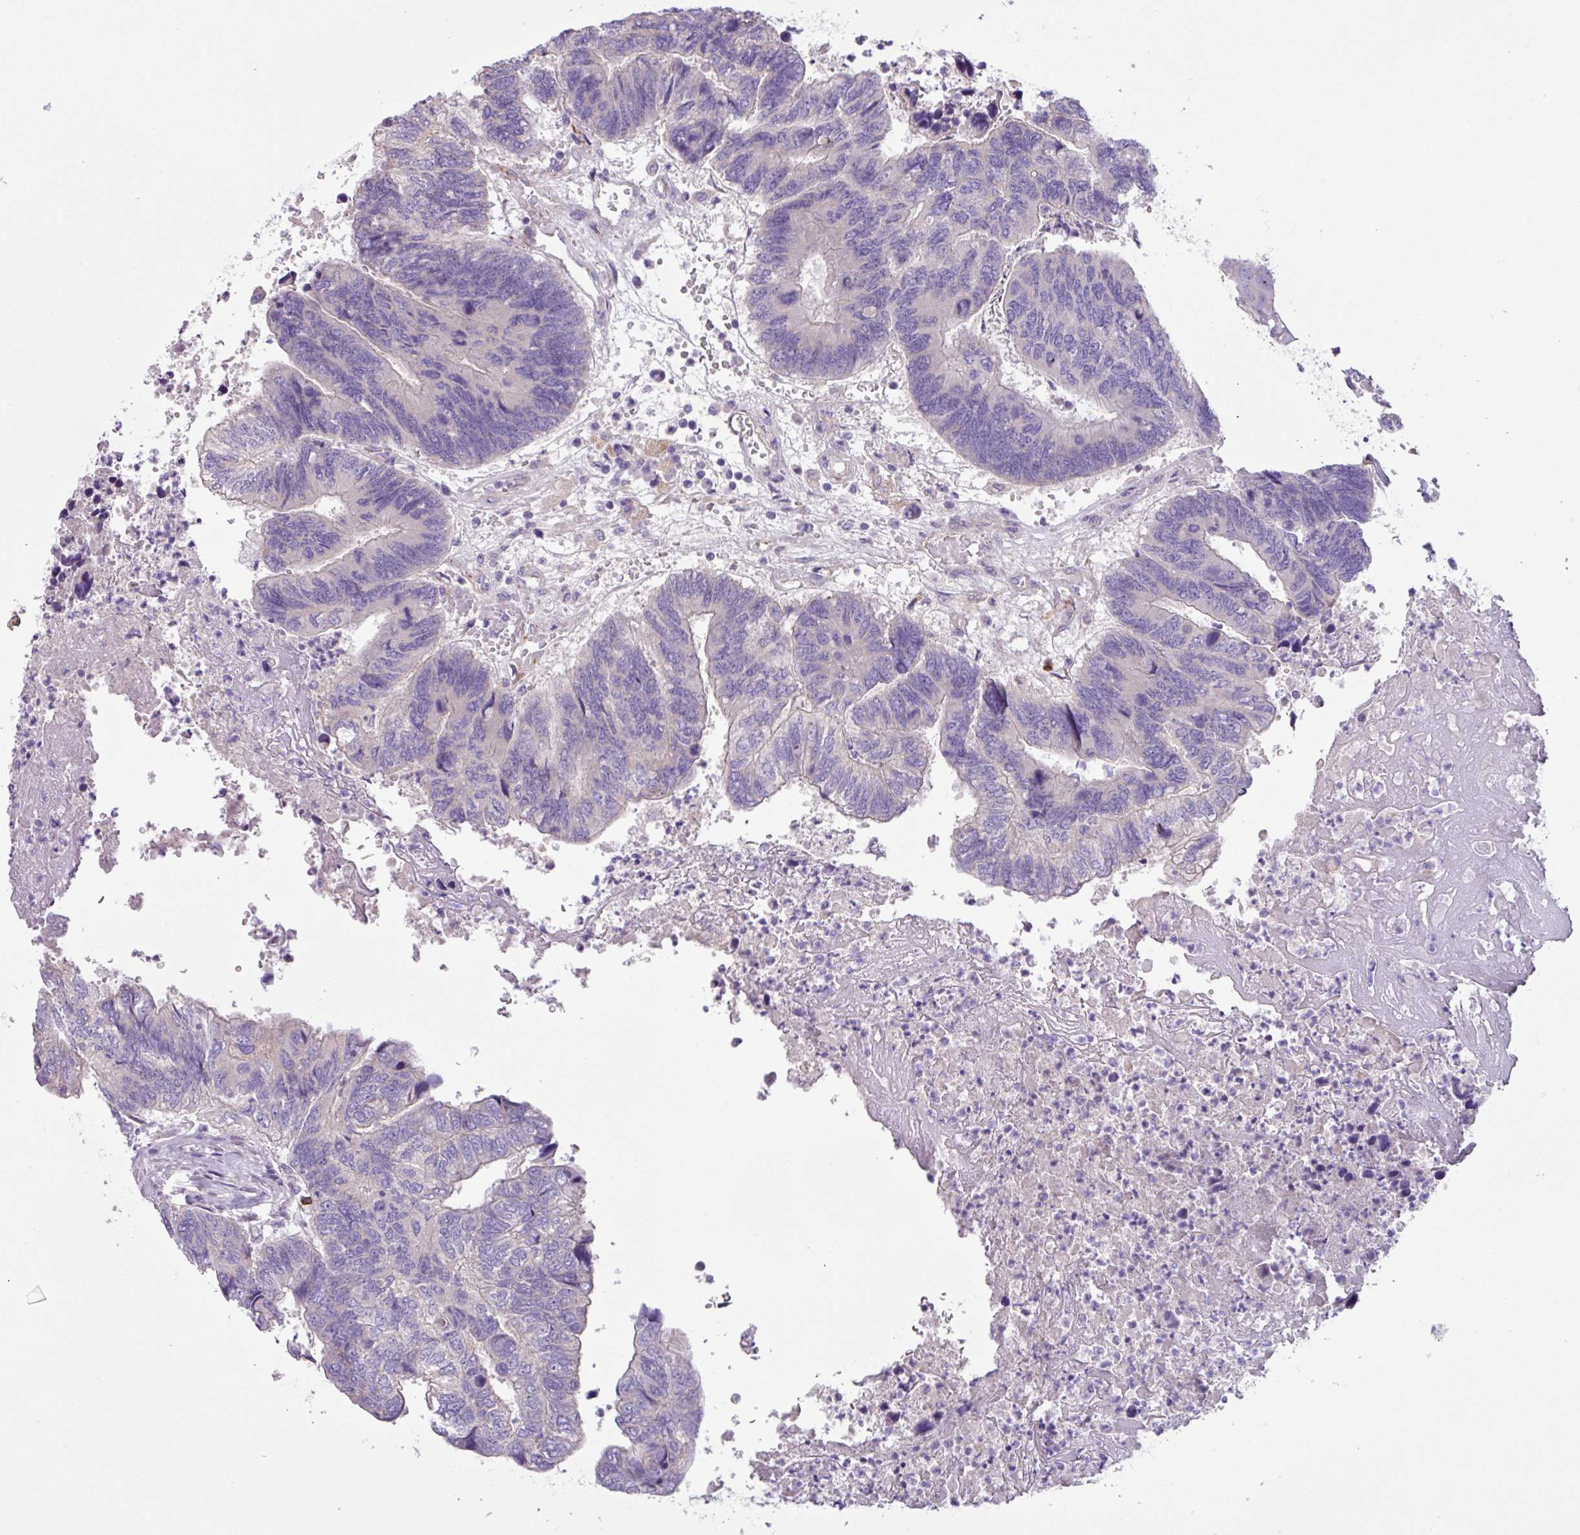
{"staining": {"intensity": "negative", "quantity": "none", "location": "none"}, "tissue": "colorectal cancer", "cell_type": "Tumor cells", "image_type": "cancer", "snomed": [{"axis": "morphology", "description": "Adenocarcinoma, NOS"}, {"axis": "topography", "description": "Colon"}], "caption": "A high-resolution histopathology image shows immunohistochemistry (IHC) staining of colorectal adenocarcinoma, which shows no significant positivity in tumor cells.", "gene": "MRM2", "patient": {"sex": "female", "age": 67}}